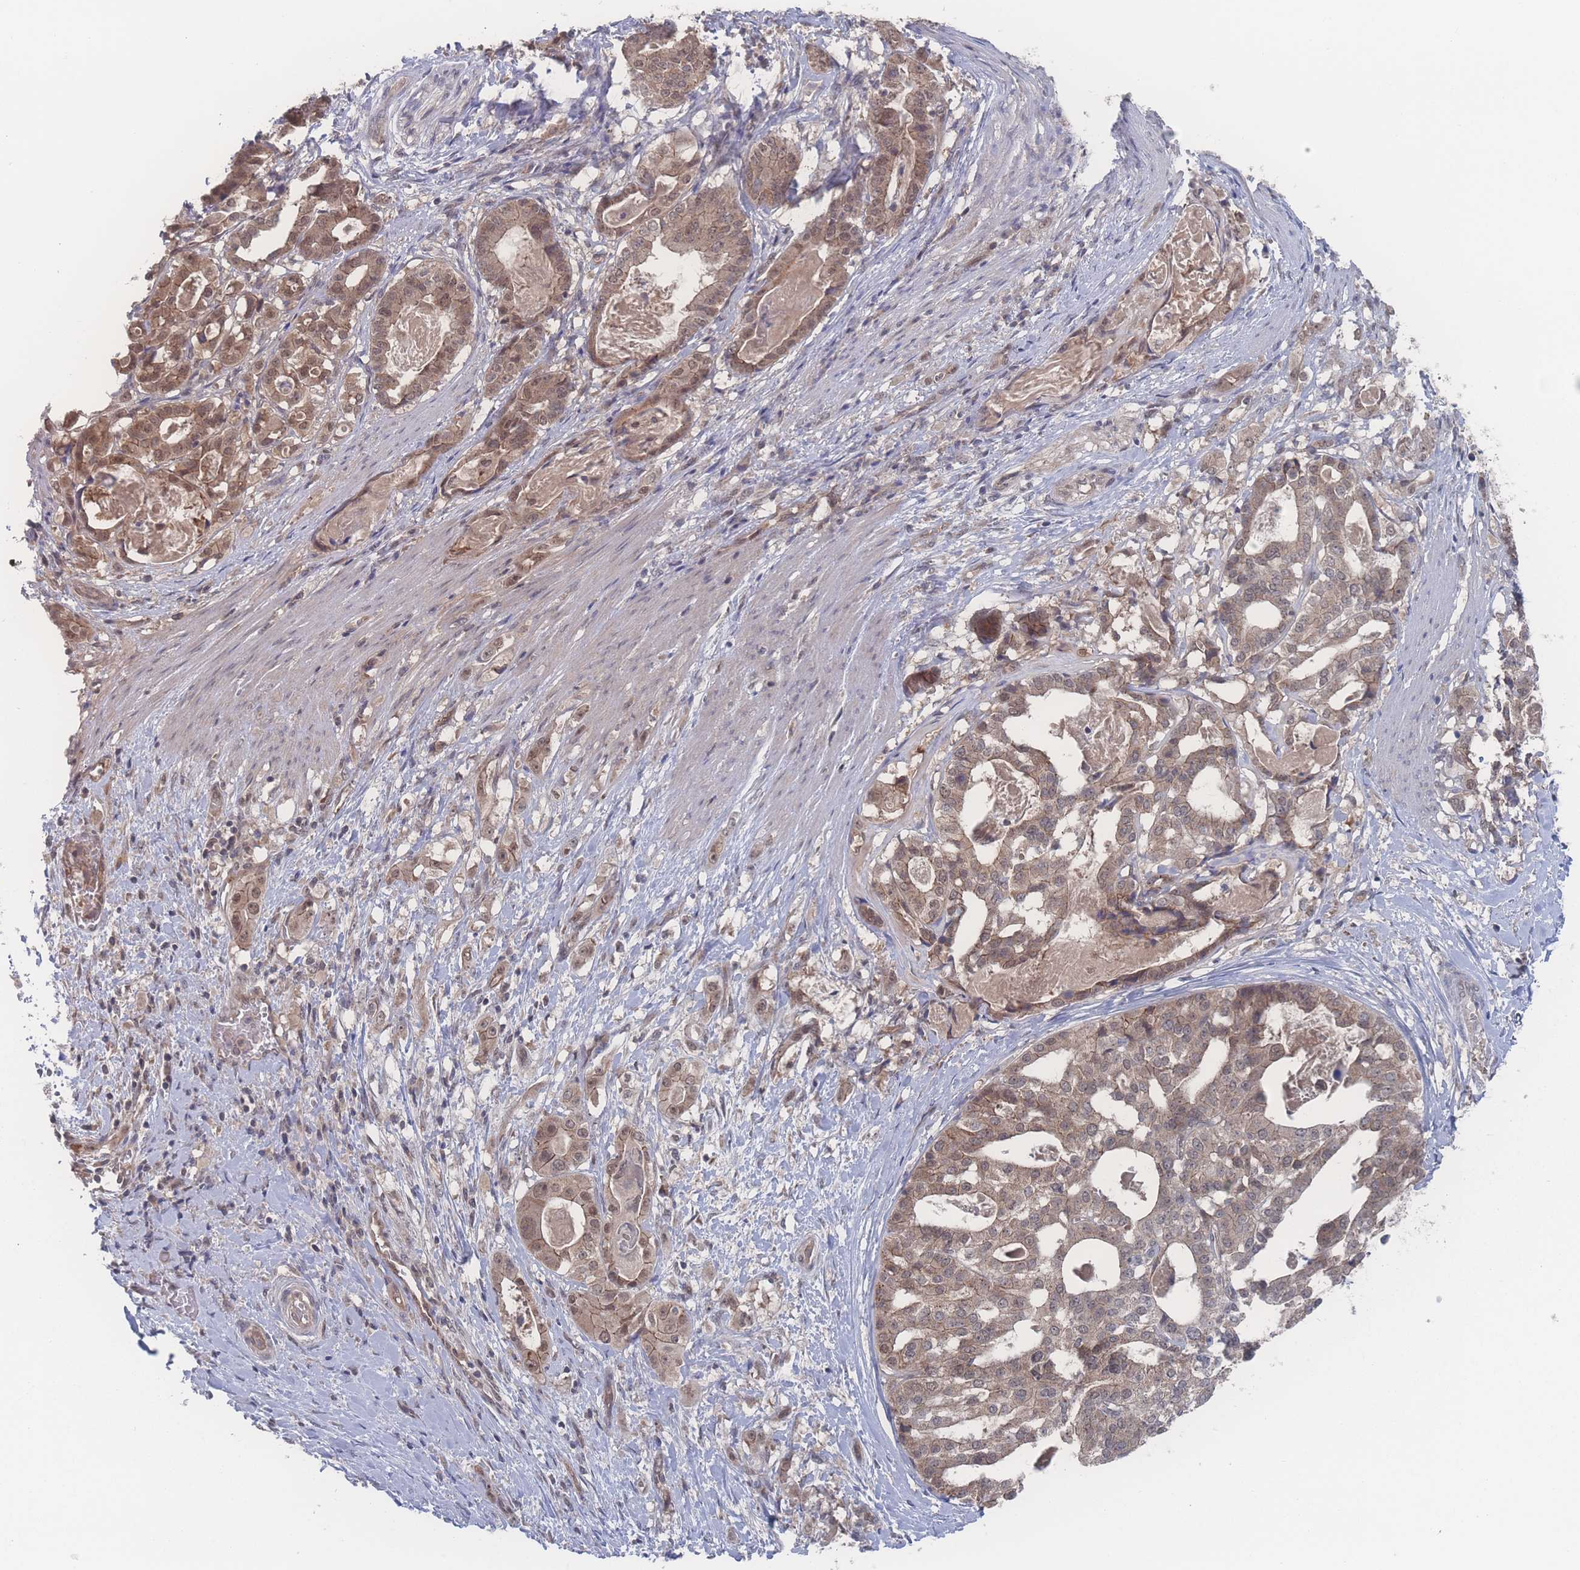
{"staining": {"intensity": "weak", "quantity": ">75%", "location": "cytoplasmic/membranous,nuclear"}, "tissue": "stomach cancer", "cell_type": "Tumor cells", "image_type": "cancer", "snomed": [{"axis": "morphology", "description": "Adenocarcinoma, NOS"}, {"axis": "topography", "description": "Stomach"}], "caption": "Human stomach adenocarcinoma stained with a brown dye exhibits weak cytoplasmic/membranous and nuclear positive expression in about >75% of tumor cells.", "gene": "NBEAL1", "patient": {"sex": "male", "age": 48}}